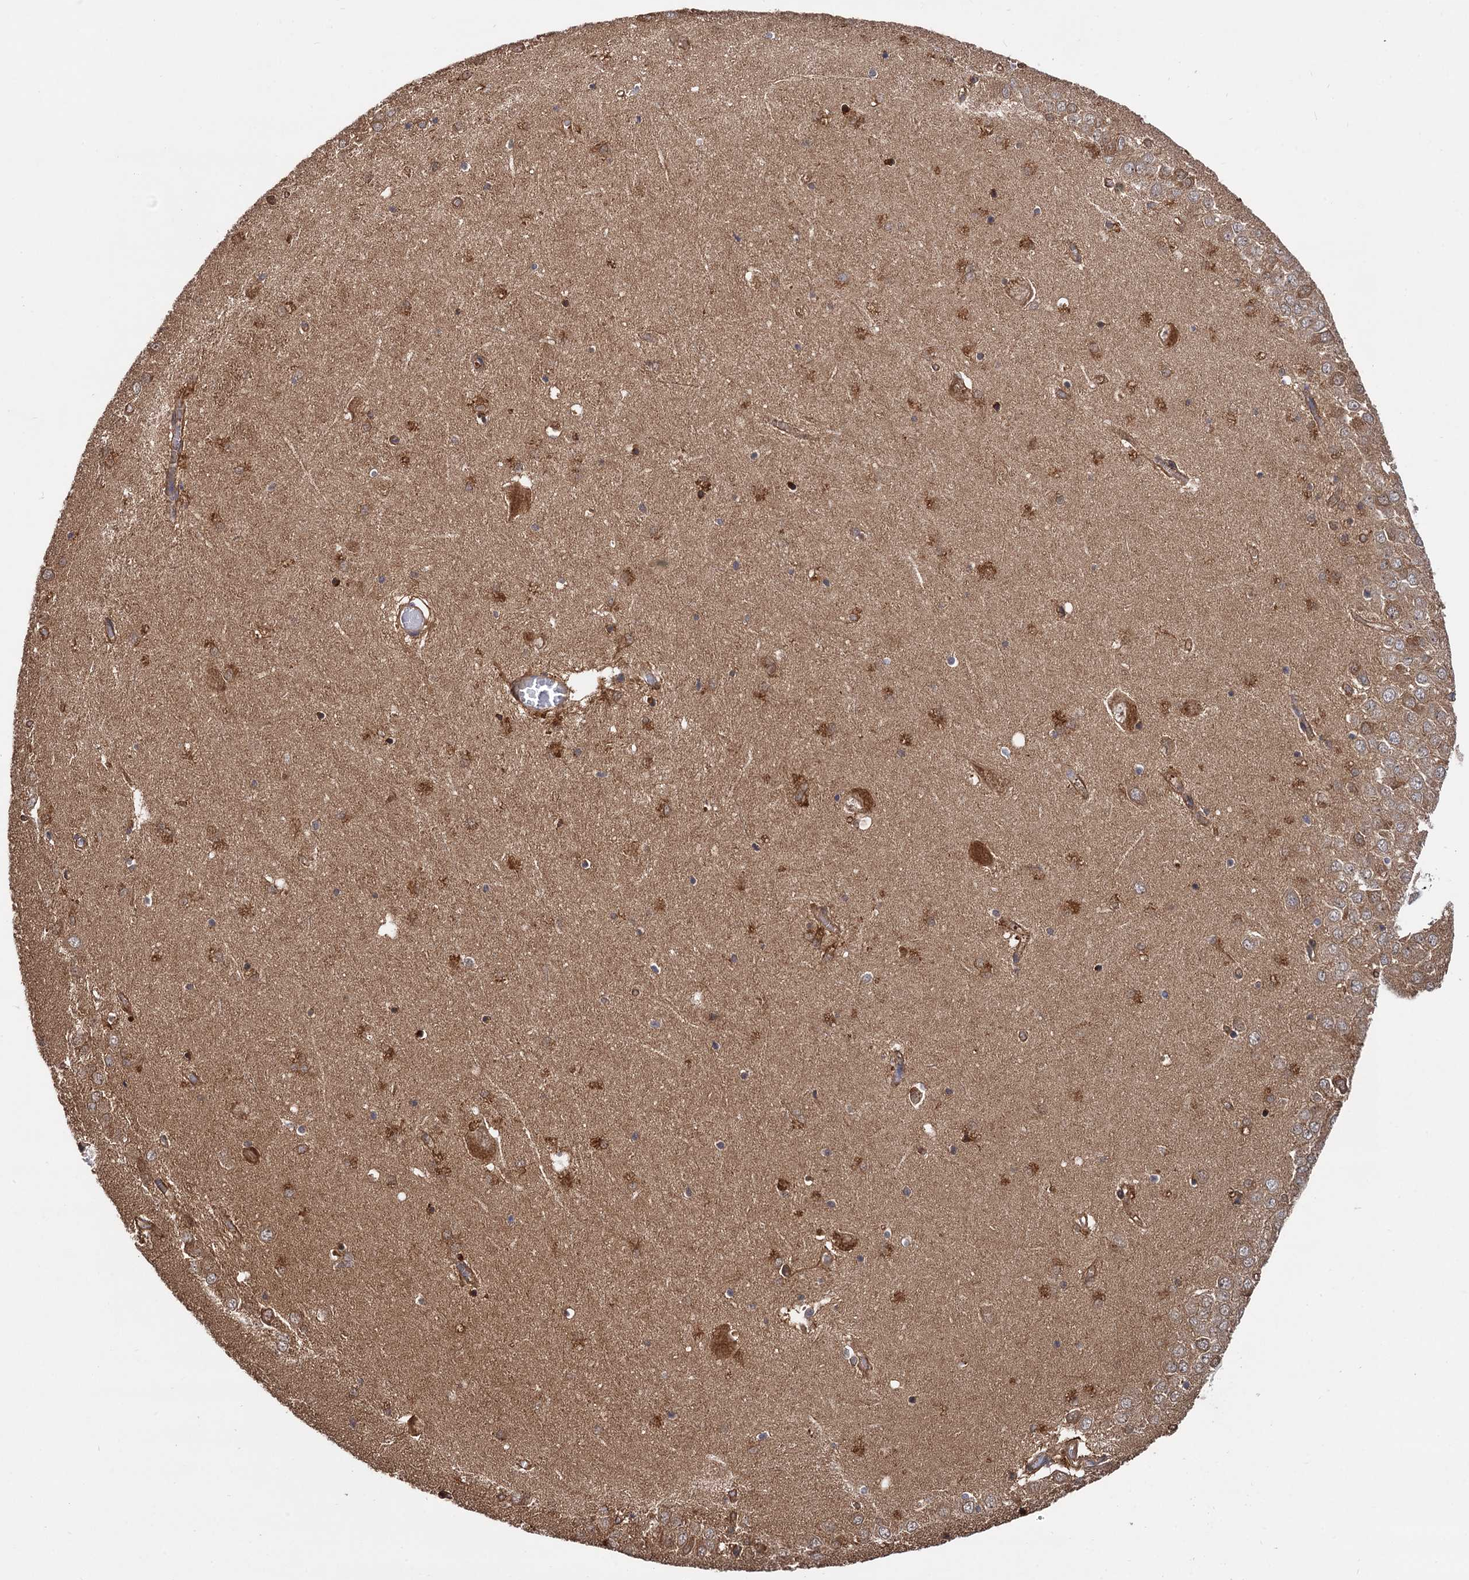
{"staining": {"intensity": "moderate", "quantity": "<25%", "location": "cytoplasmic/membranous"}, "tissue": "hippocampus", "cell_type": "Glial cells", "image_type": "normal", "snomed": [{"axis": "morphology", "description": "Normal tissue, NOS"}, {"axis": "topography", "description": "Hippocampus"}], "caption": "DAB immunohistochemical staining of unremarkable human hippocampus exhibits moderate cytoplasmic/membranous protein expression in about <25% of glial cells.", "gene": "SELENOP", "patient": {"sex": "male", "age": 70}}